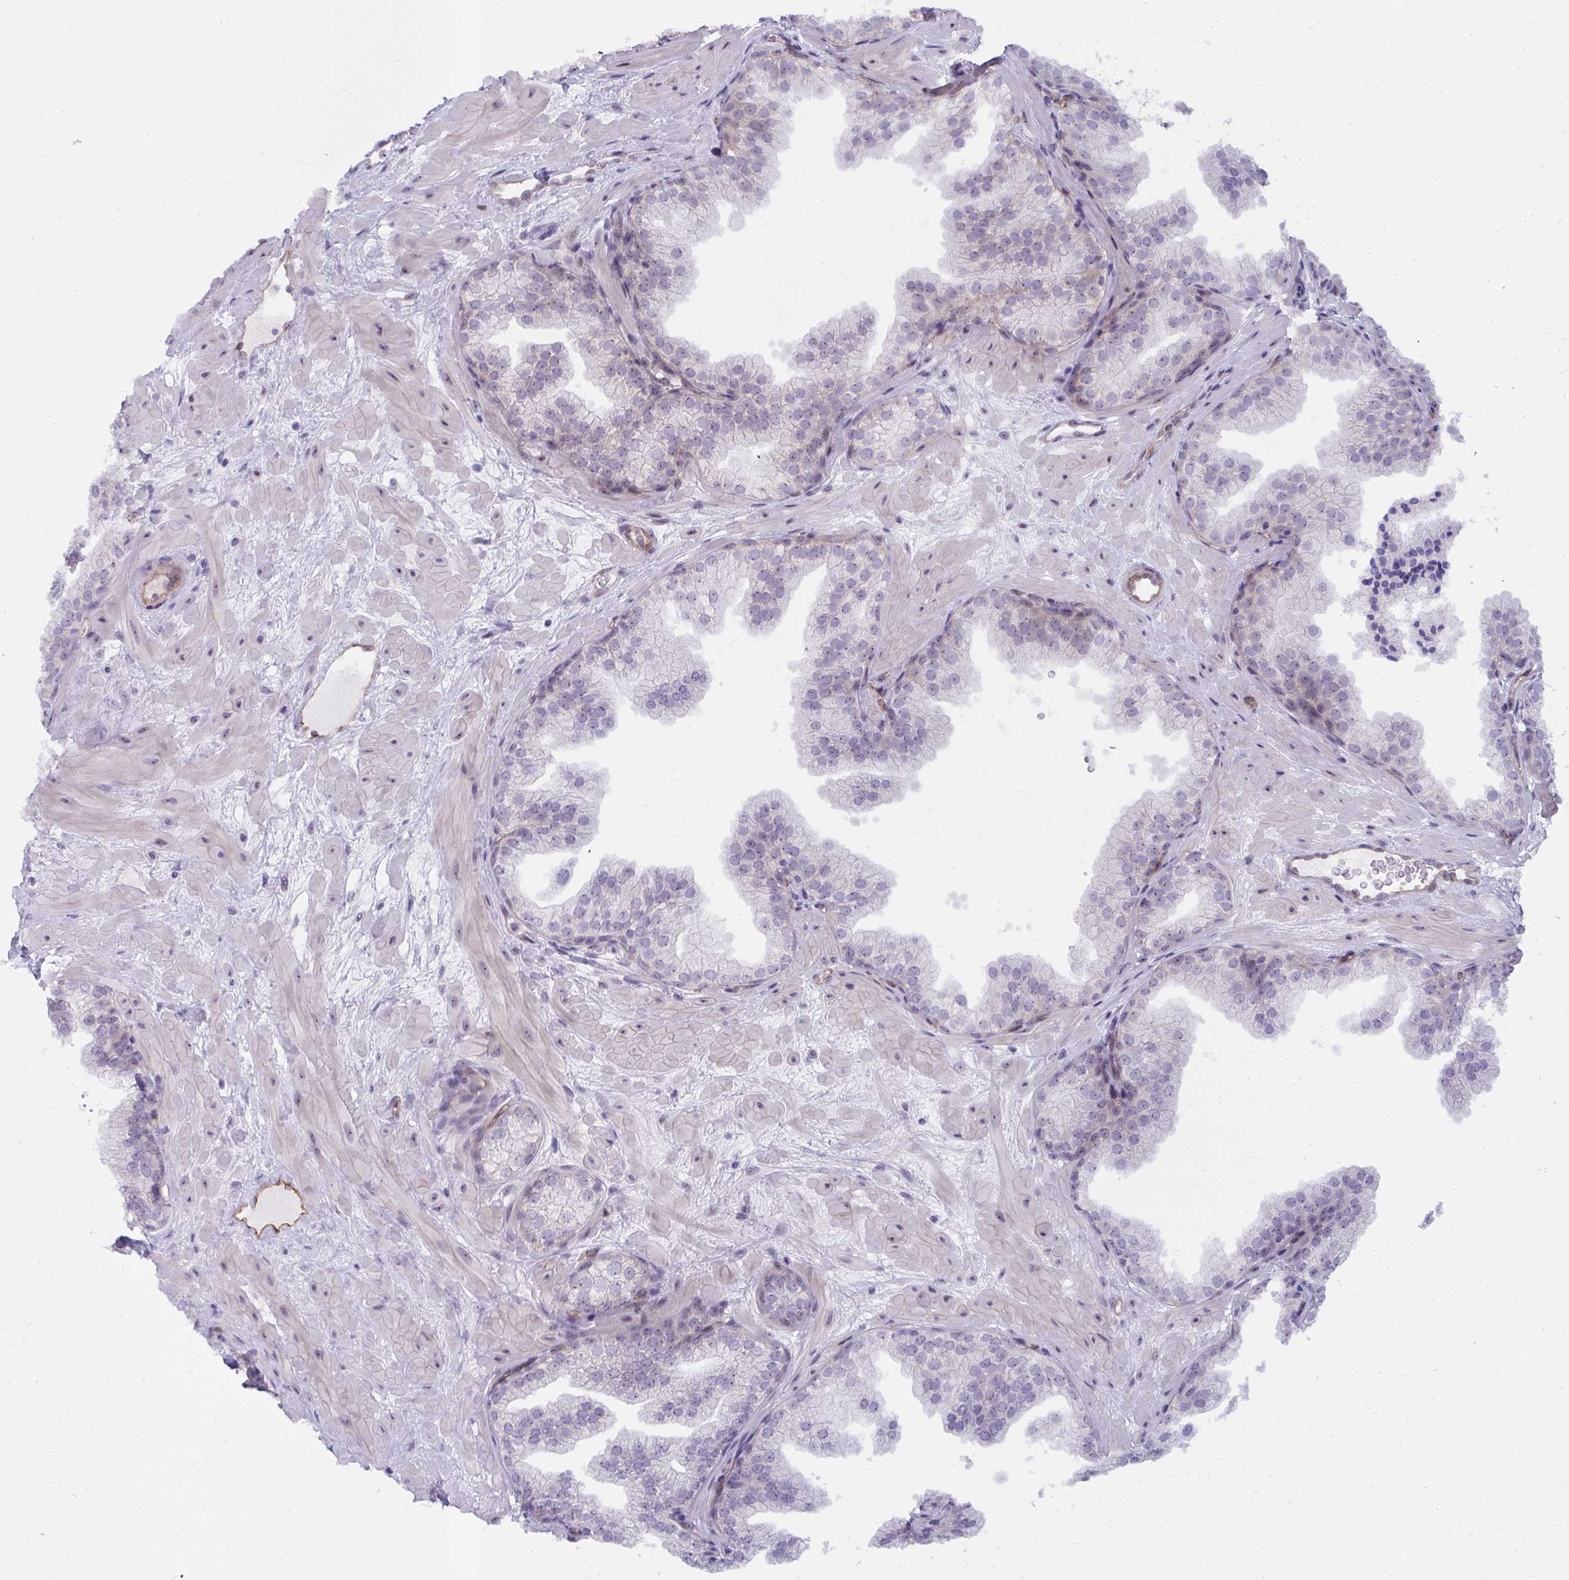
{"staining": {"intensity": "weak", "quantity": "<25%", "location": "nuclear"}, "tissue": "prostate", "cell_type": "Glandular cells", "image_type": "normal", "snomed": [{"axis": "morphology", "description": "Normal tissue, NOS"}, {"axis": "topography", "description": "Prostate"}], "caption": "A high-resolution photomicrograph shows IHC staining of unremarkable prostate, which demonstrates no significant expression in glandular cells. The staining is performed using DAB (3,3'-diaminobenzidine) brown chromogen with nuclei counter-stained in using hematoxylin.", "gene": "MUS81", "patient": {"sex": "male", "age": 37}}